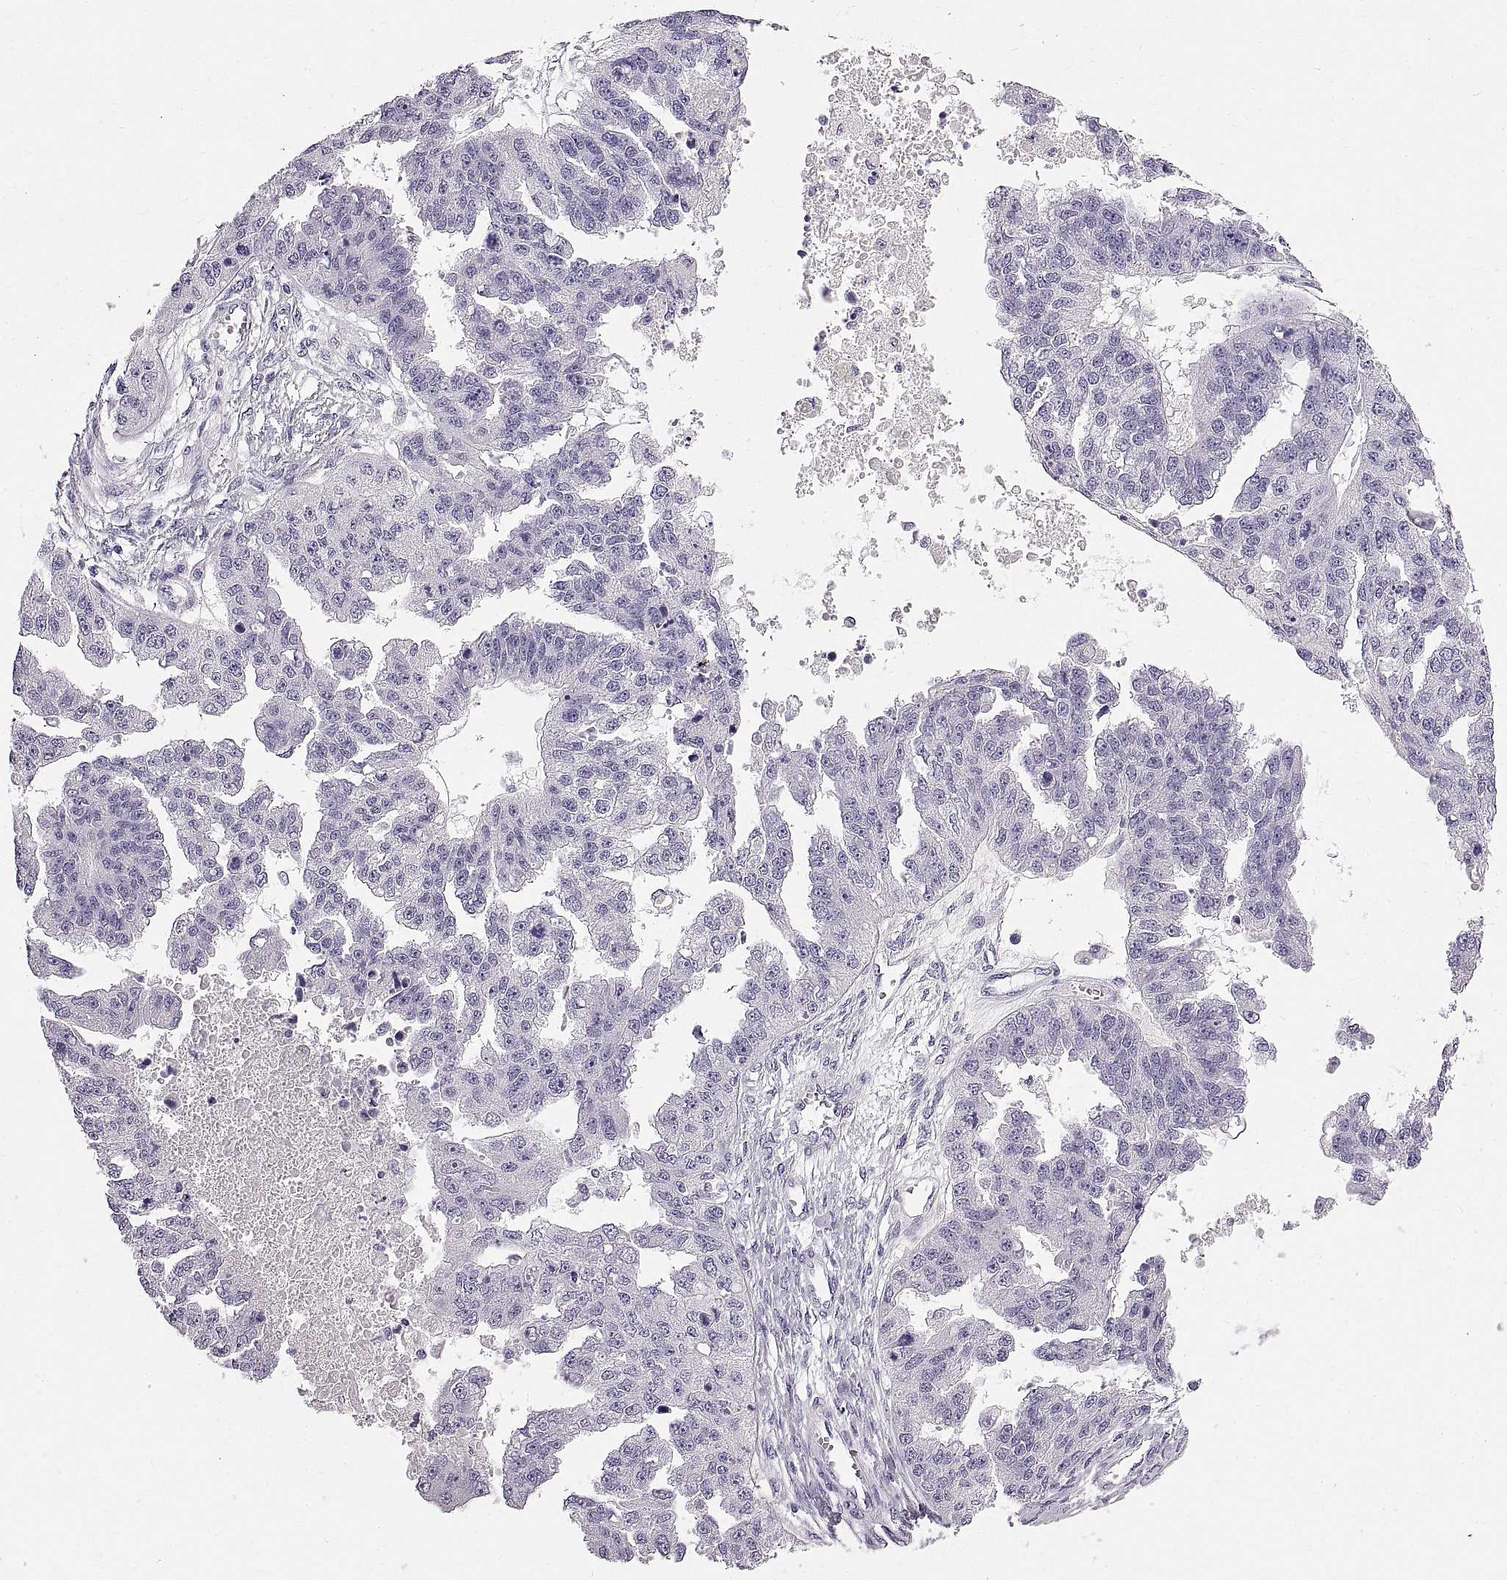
{"staining": {"intensity": "negative", "quantity": "none", "location": "none"}, "tissue": "ovarian cancer", "cell_type": "Tumor cells", "image_type": "cancer", "snomed": [{"axis": "morphology", "description": "Cystadenocarcinoma, serous, NOS"}, {"axis": "topography", "description": "Ovary"}], "caption": "A photomicrograph of human ovarian cancer (serous cystadenocarcinoma) is negative for staining in tumor cells. (DAB (3,3'-diaminobenzidine) immunohistochemistry (IHC) with hematoxylin counter stain).", "gene": "WFDC8", "patient": {"sex": "female", "age": 58}}